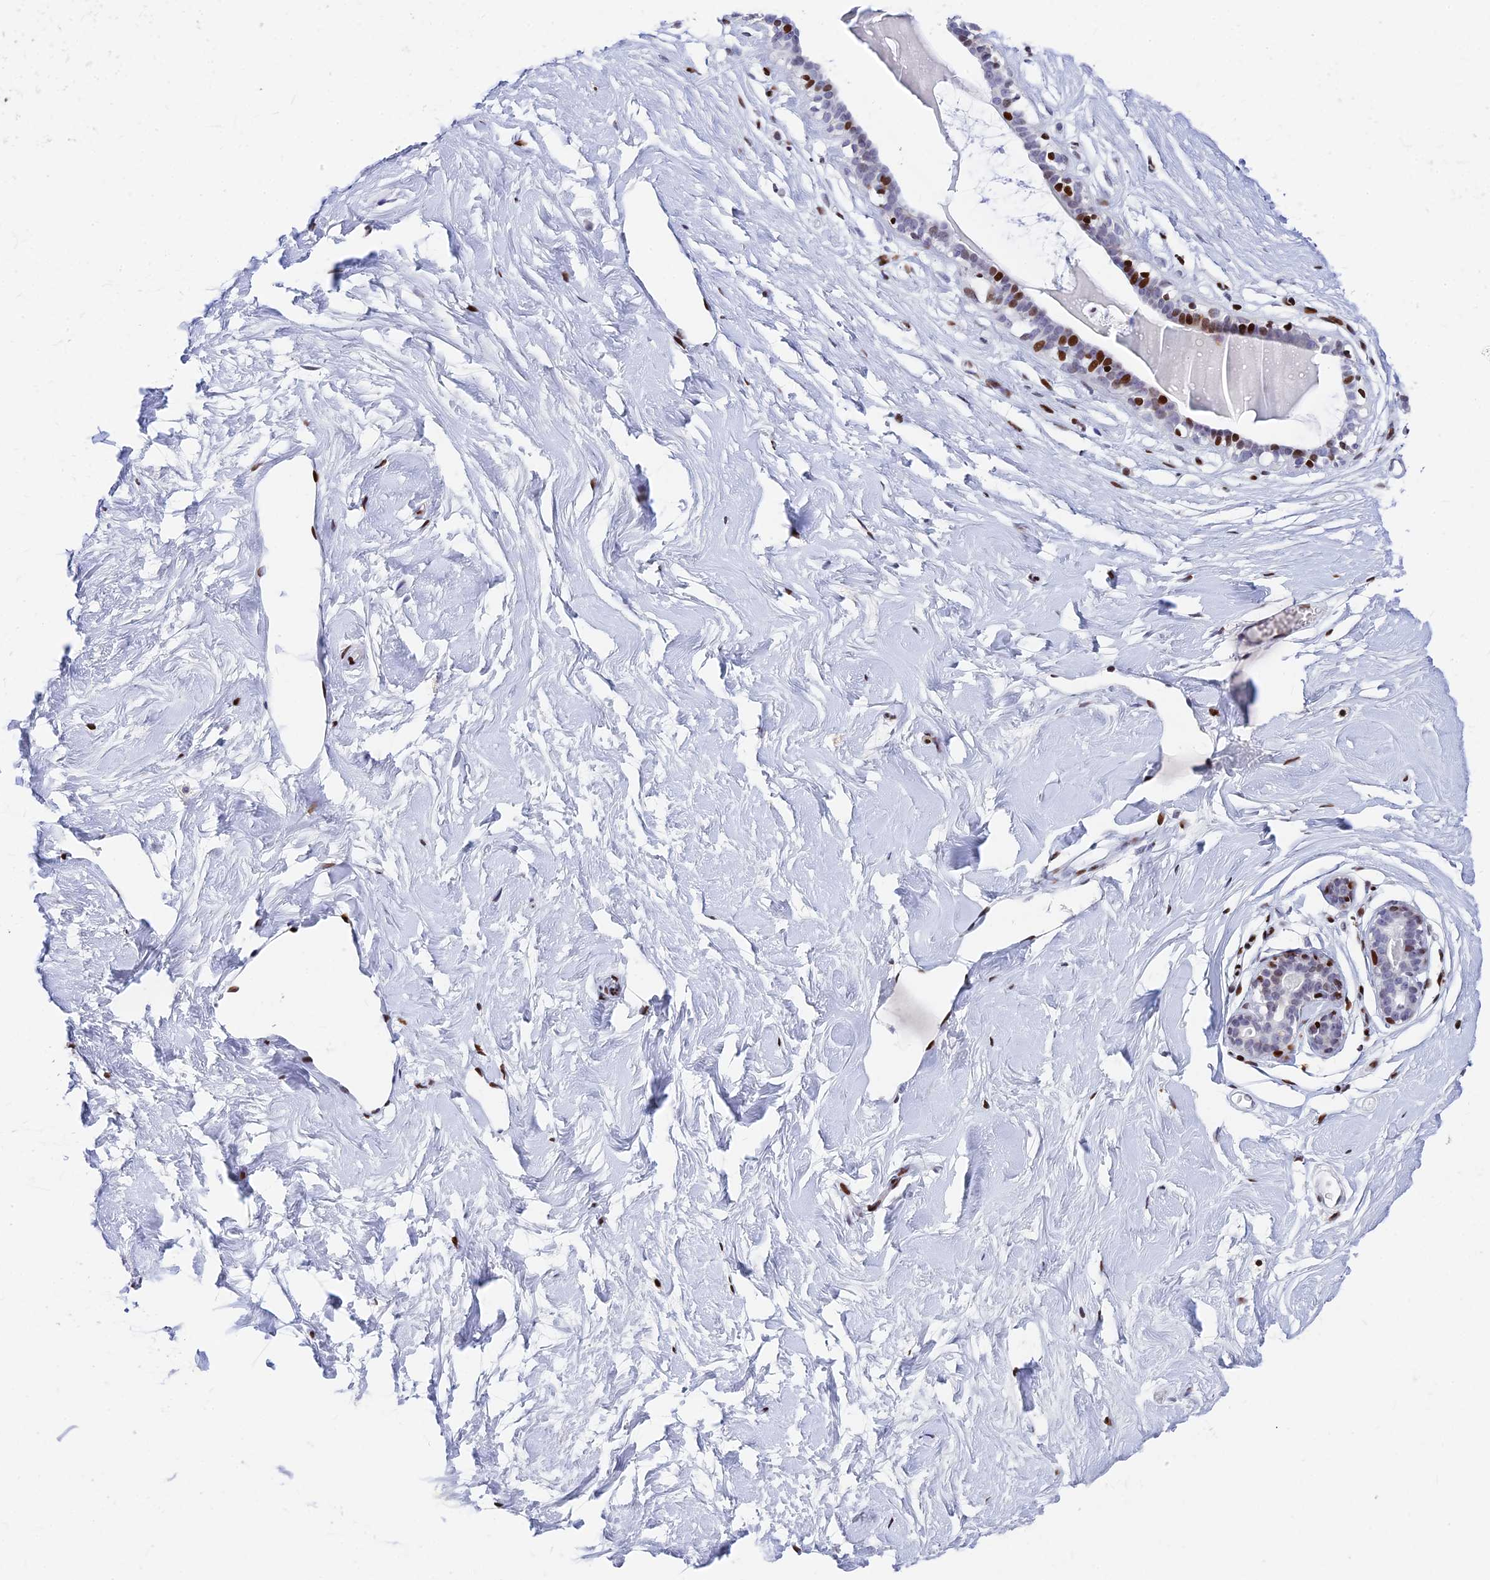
{"staining": {"intensity": "negative", "quantity": "none", "location": "none"}, "tissue": "breast", "cell_type": "Adipocytes", "image_type": "normal", "snomed": [{"axis": "morphology", "description": "Normal tissue, NOS"}, {"axis": "morphology", "description": "Adenoma, NOS"}, {"axis": "topography", "description": "Breast"}], "caption": "Adipocytes are negative for protein expression in normal human breast. (Stains: DAB IHC with hematoxylin counter stain, Microscopy: brightfield microscopy at high magnification).", "gene": "PRPS1", "patient": {"sex": "female", "age": 23}}